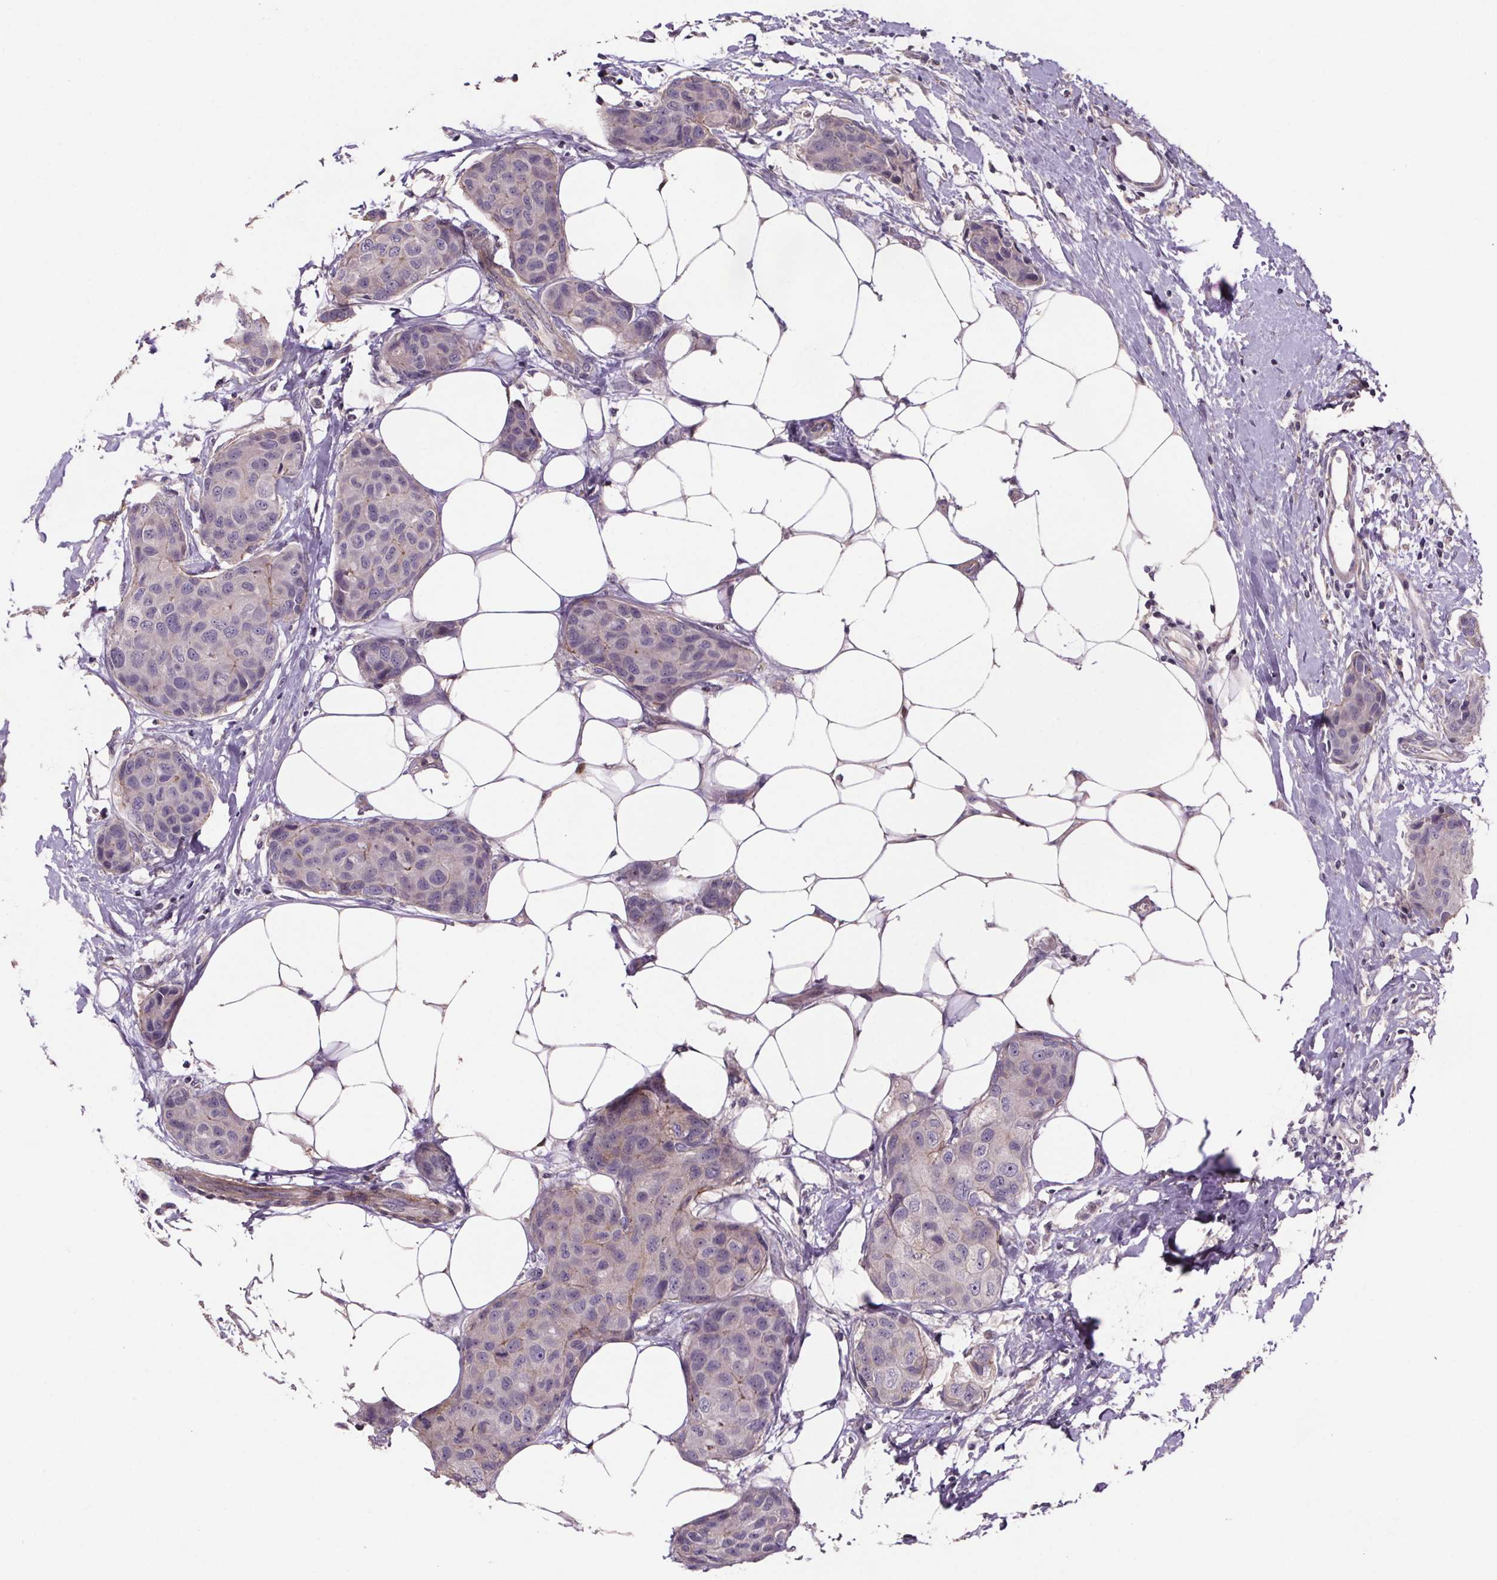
{"staining": {"intensity": "negative", "quantity": "none", "location": "none"}, "tissue": "breast cancer", "cell_type": "Tumor cells", "image_type": "cancer", "snomed": [{"axis": "morphology", "description": "Duct carcinoma"}, {"axis": "topography", "description": "Breast"}], "caption": "Breast cancer was stained to show a protein in brown. There is no significant staining in tumor cells.", "gene": "CLN3", "patient": {"sex": "female", "age": 80}}